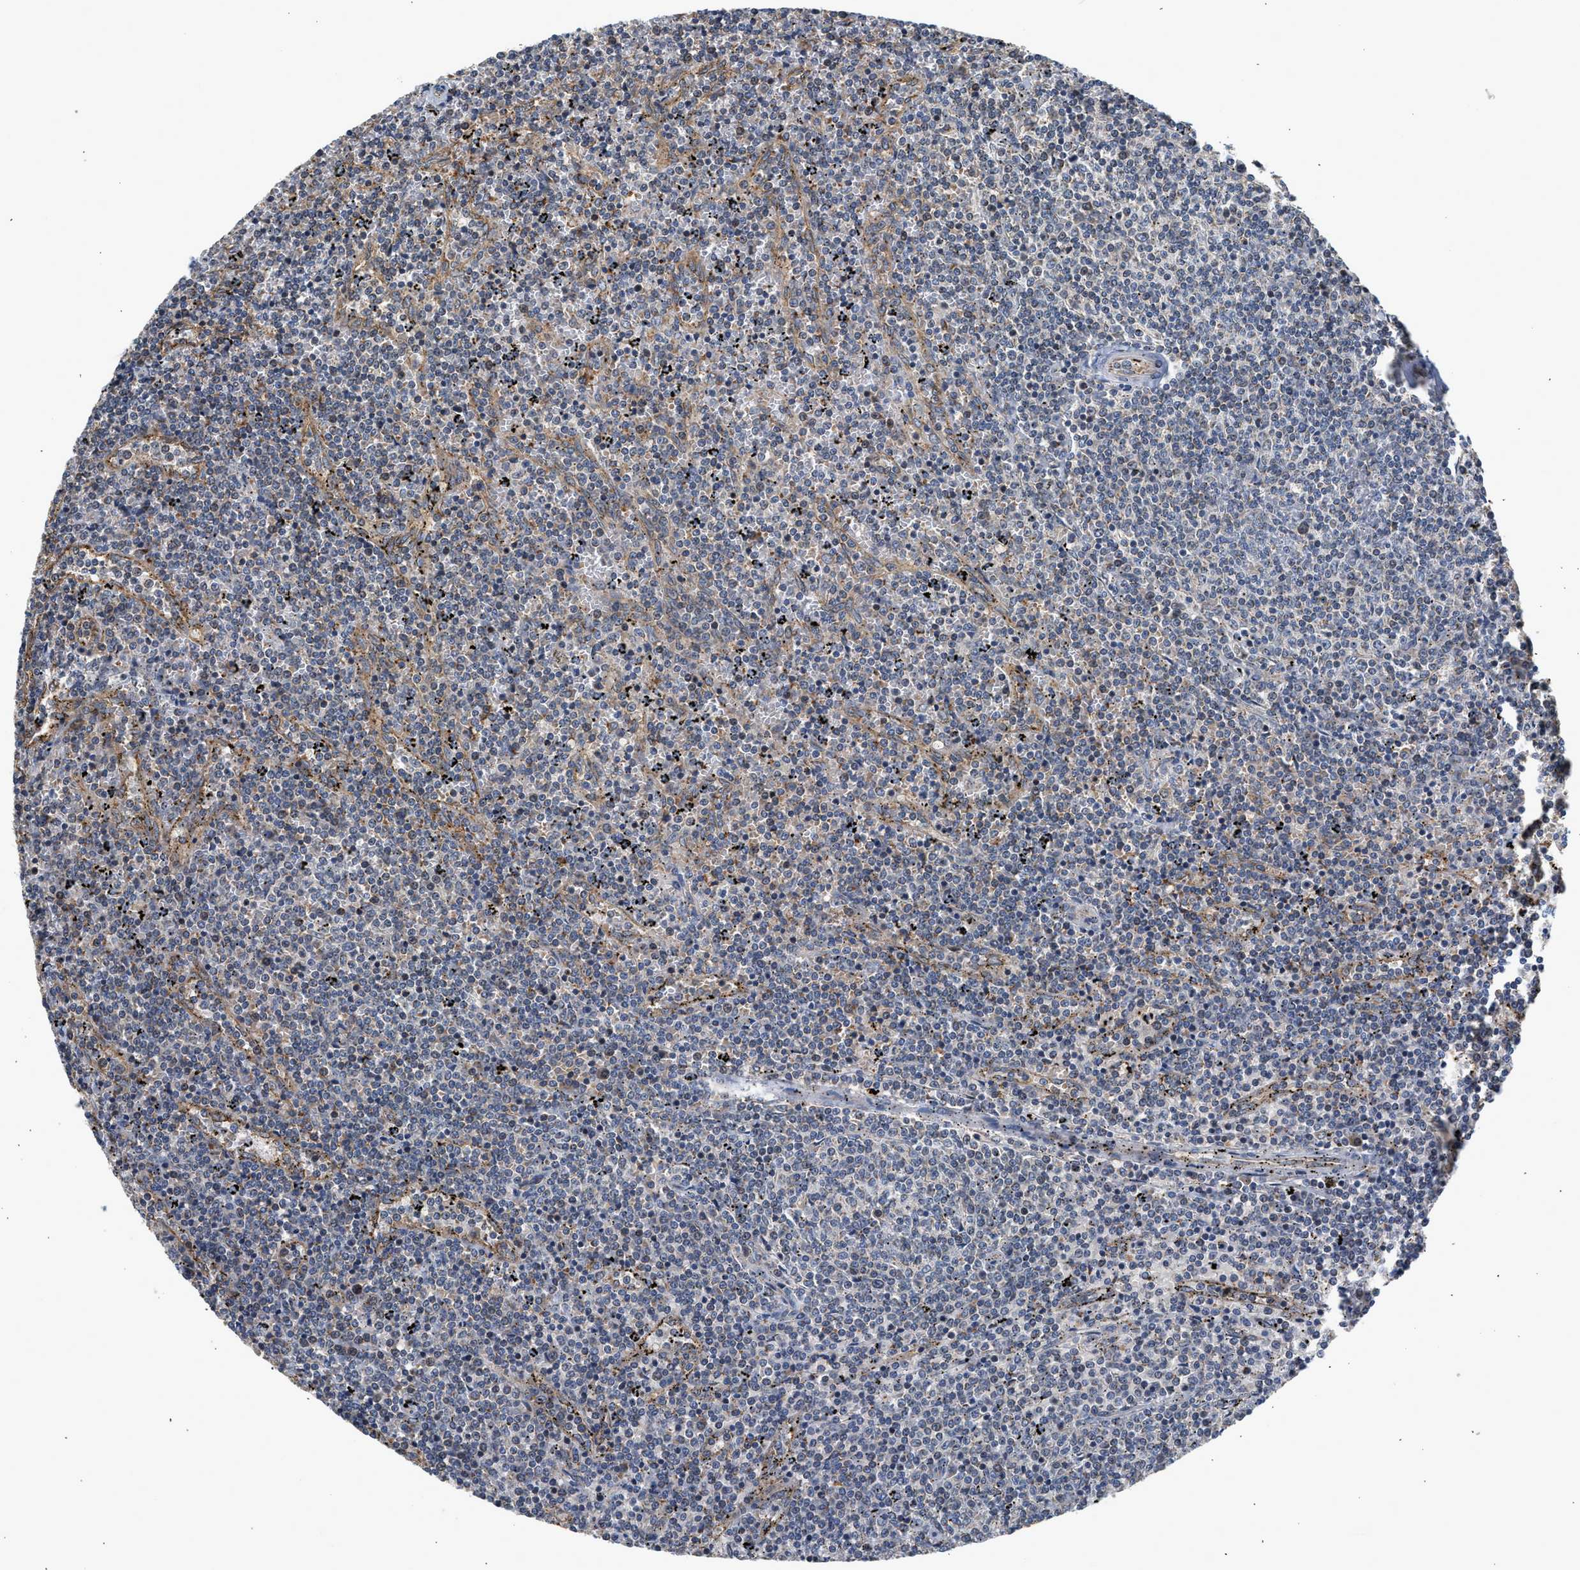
{"staining": {"intensity": "negative", "quantity": "none", "location": "none"}, "tissue": "lymphoma", "cell_type": "Tumor cells", "image_type": "cancer", "snomed": [{"axis": "morphology", "description": "Malignant lymphoma, non-Hodgkin's type, Low grade"}, {"axis": "topography", "description": "Spleen"}], "caption": "Human lymphoma stained for a protein using IHC shows no expression in tumor cells.", "gene": "PIM1", "patient": {"sex": "female", "age": 50}}